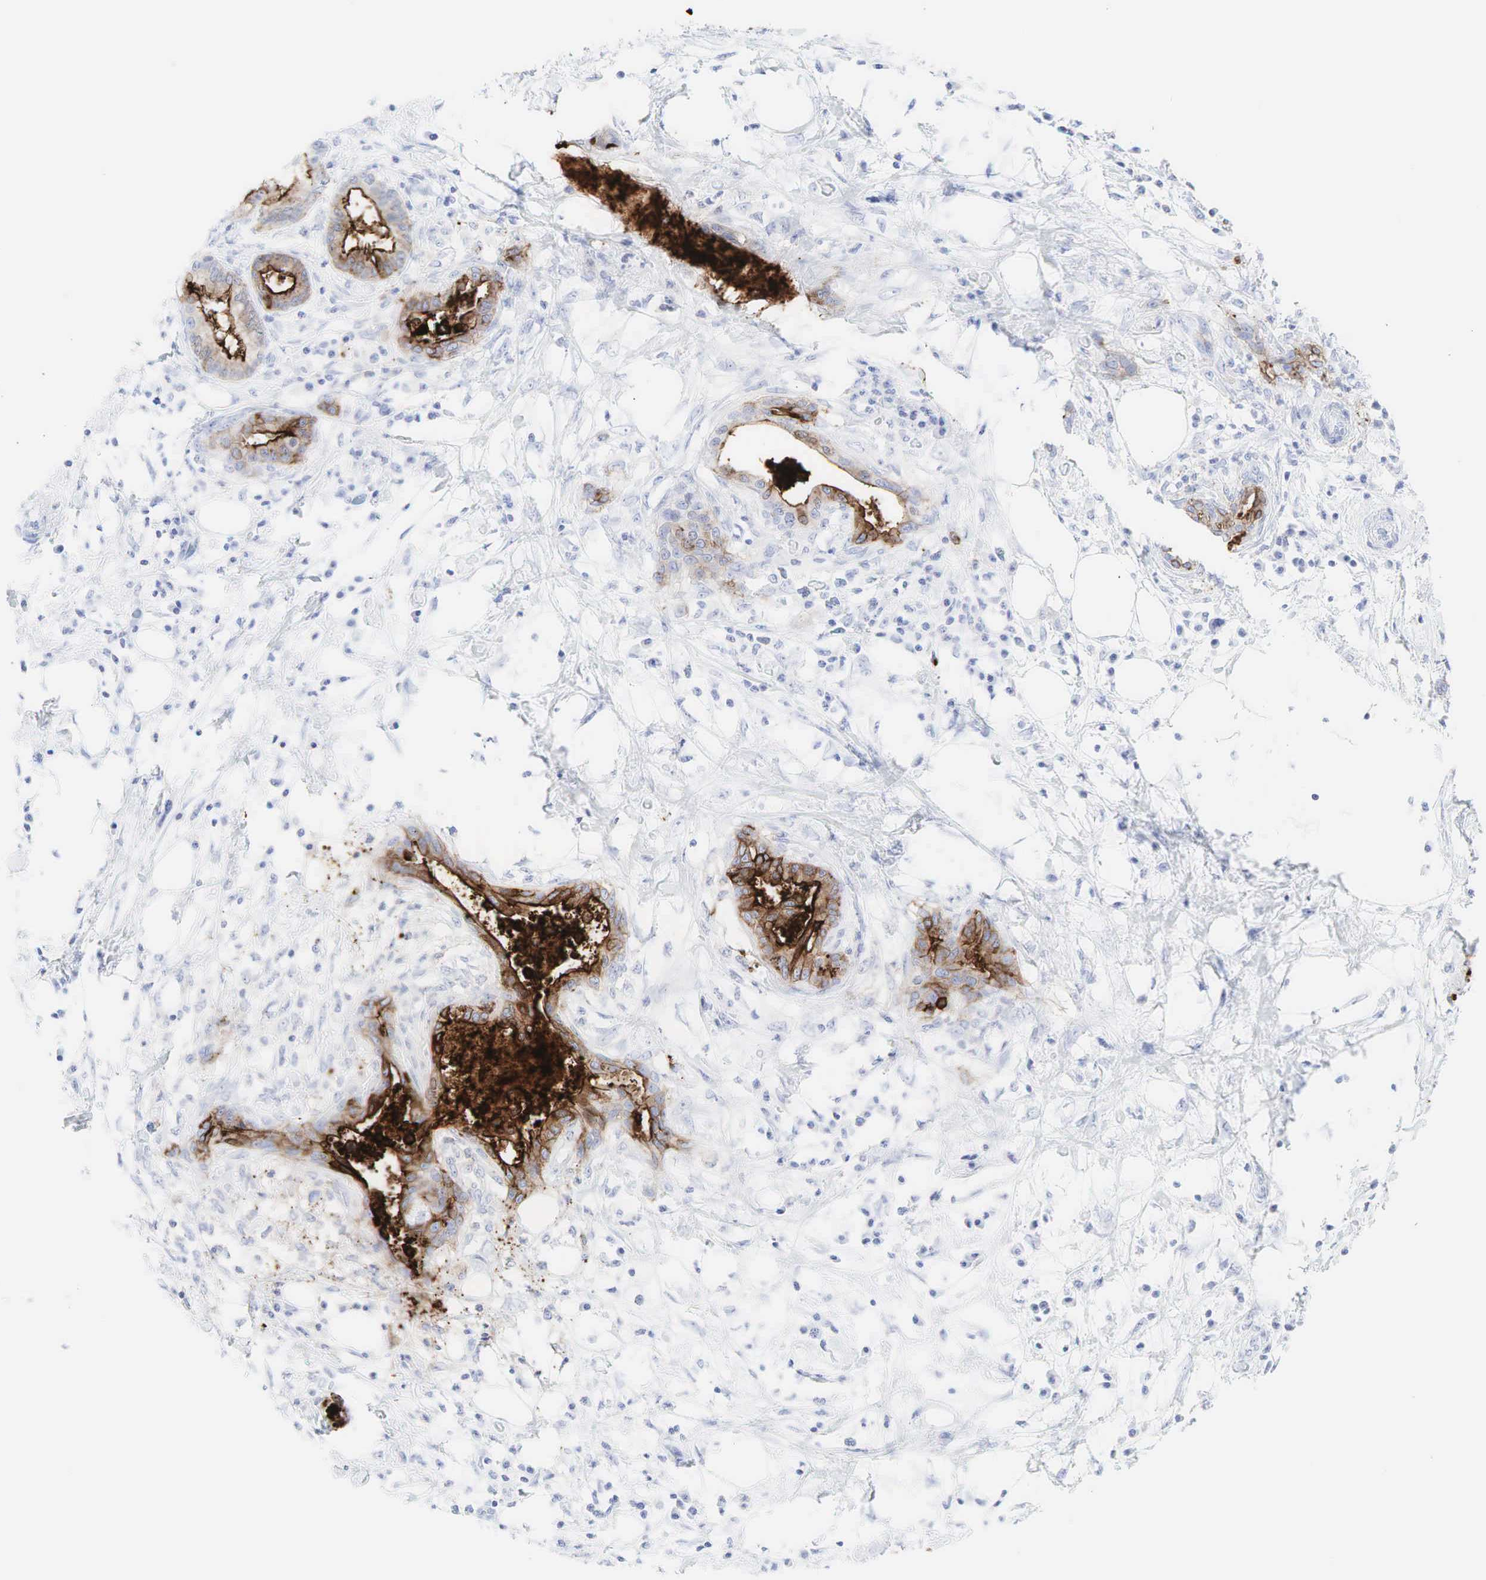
{"staining": {"intensity": "moderate", "quantity": "25%-75%", "location": "cytoplasmic/membranous"}, "tissue": "pancreatic cancer", "cell_type": "Tumor cells", "image_type": "cancer", "snomed": [{"axis": "morphology", "description": "Adenocarcinoma, NOS"}, {"axis": "topography", "description": "Pancreas"}], "caption": "IHC of human pancreatic cancer displays medium levels of moderate cytoplasmic/membranous positivity in about 25%-75% of tumor cells. Immunohistochemistry (ihc) stains the protein in brown and the nuclei are stained blue.", "gene": "CEACAM5", "patient": {"sex": "female", "age": 64}}